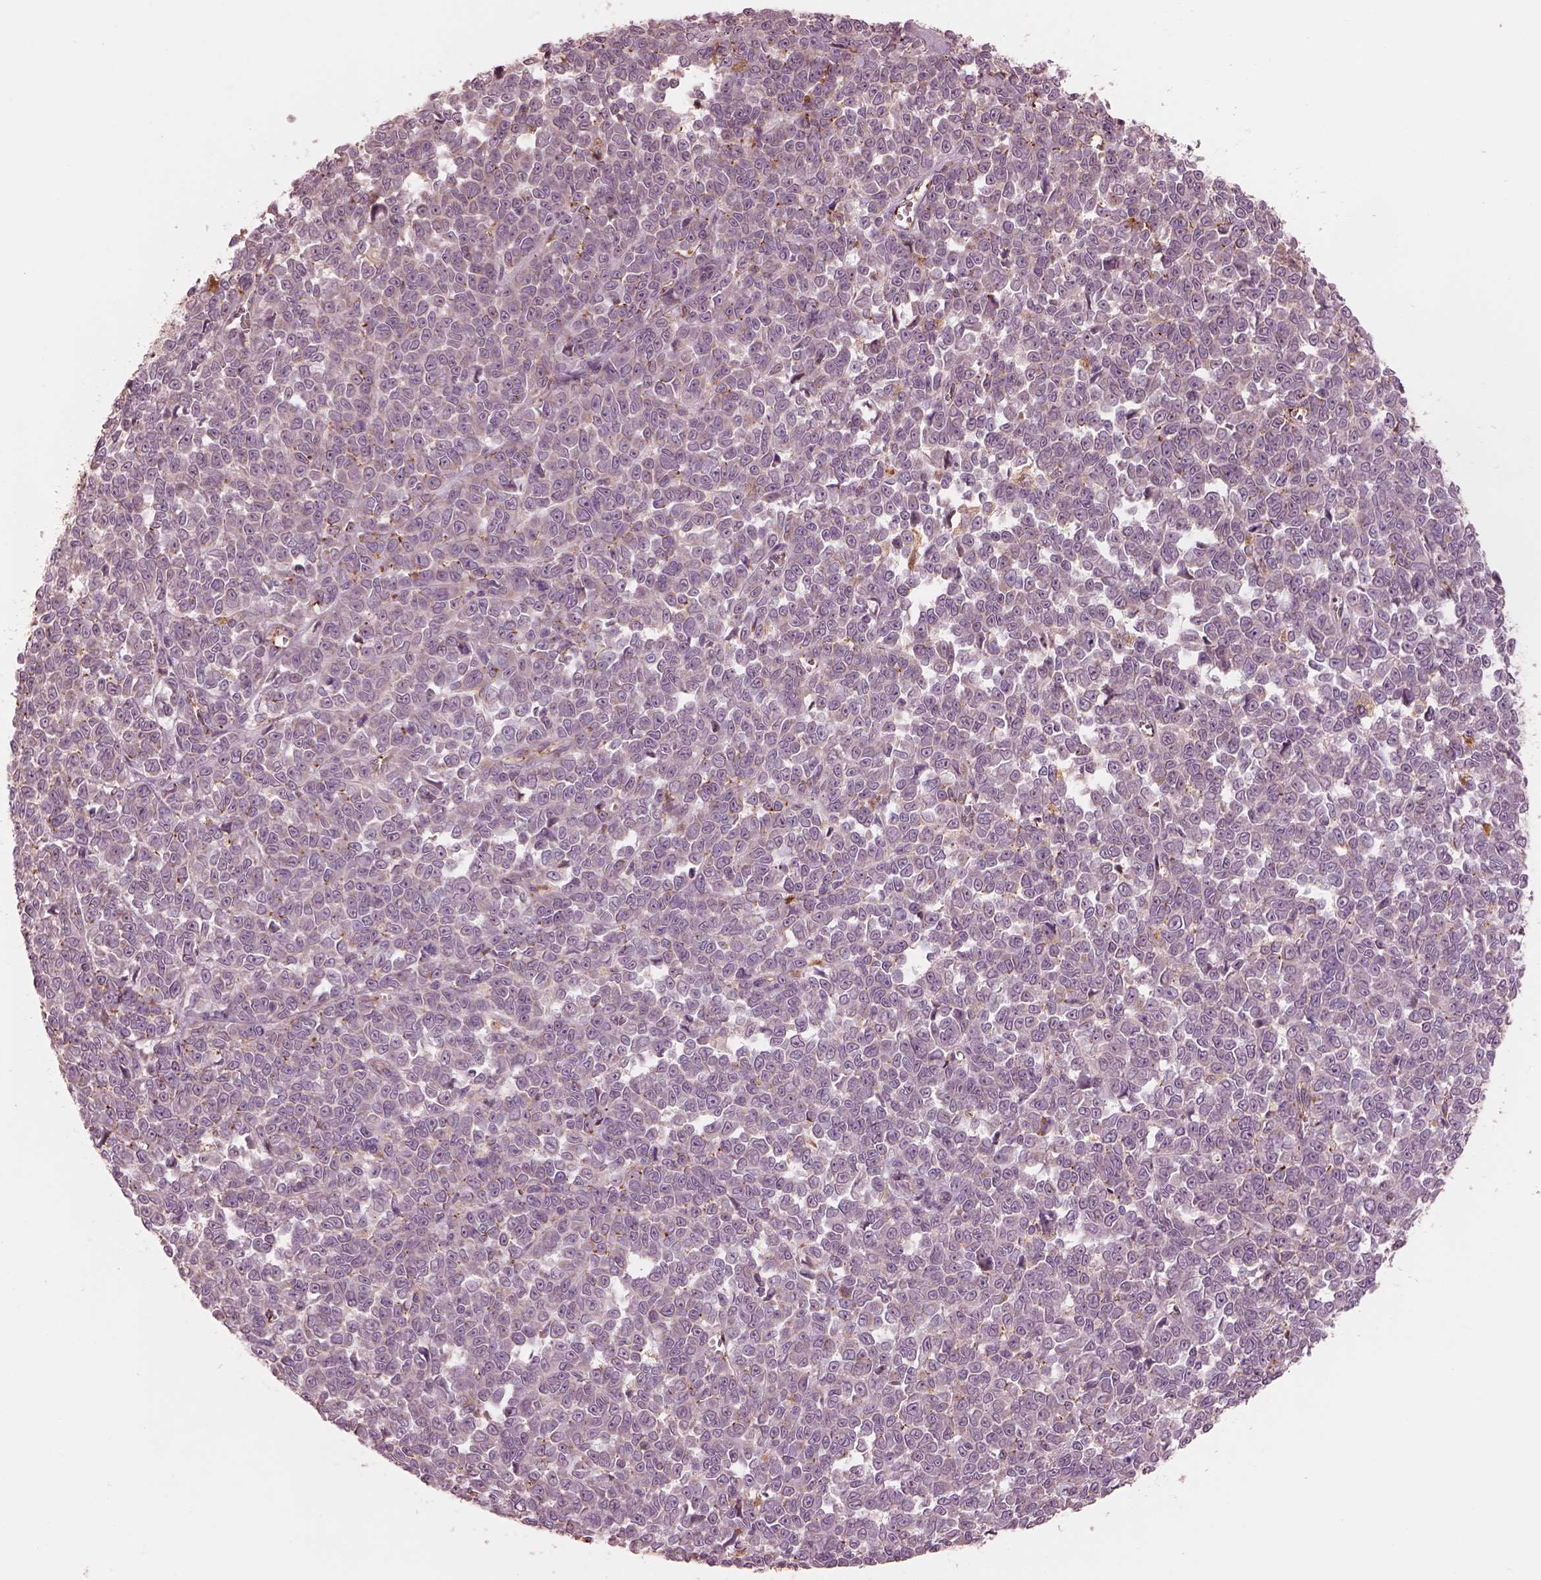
{"staining": {"intensity": "weak", "quantity": "<25%", "location": "cytoplasmic/membranous"}, "tissue": "melanoma", "cell_type": "Tumor cells", "image_type": "cancer", "snomed": [{"axis": "morphology", "description": "Malignant melanoma, NOS"}, {"axis": "topography", "description": "Skin"}], "caption": "High power microscopy image of an immunohistochemistry (IHC) micrograph of malignant melanoma, revealing no significant expression in tumor cells.", "gene": "STK33", "patient": {"sex": "female", "age": 95}}